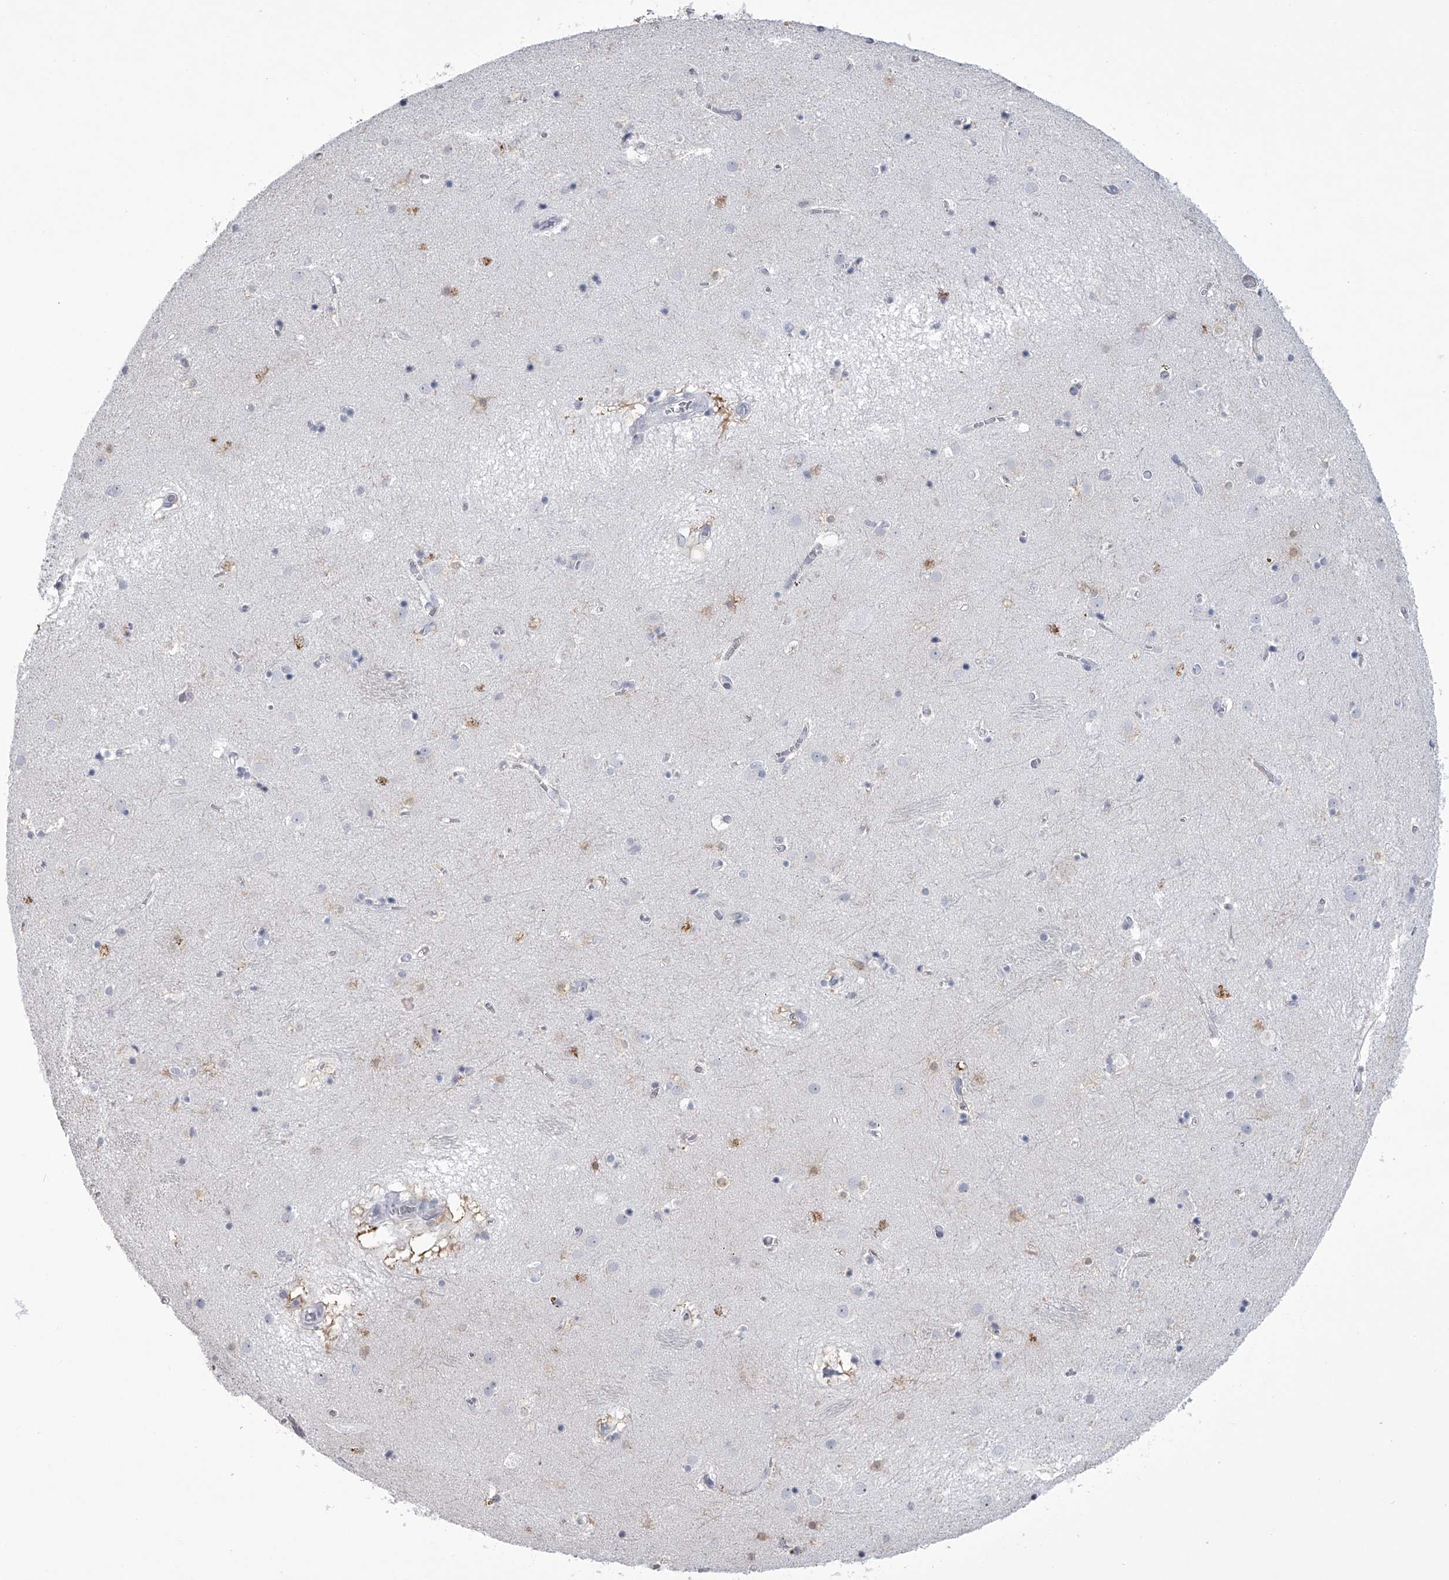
{"staining": {"intensity": "weak", "quantity": "<25%", "location": "cytoplasmic/membranous"}, "tissue": "caudate", "cell_type": "Glial cells", "image_type": "normal", "snomed": [{"axis": "morphology", "description": "Normal tissue, NOS"}, {"axis": "topography", "description": "Lateral ventricle wall"}], "caption": "The histopathology image displays no staining of glial cells in benign caudate. Nuclei are stained in blue.", "gene": "TASP1", "patient": {"sex": "male", "age": 70}}